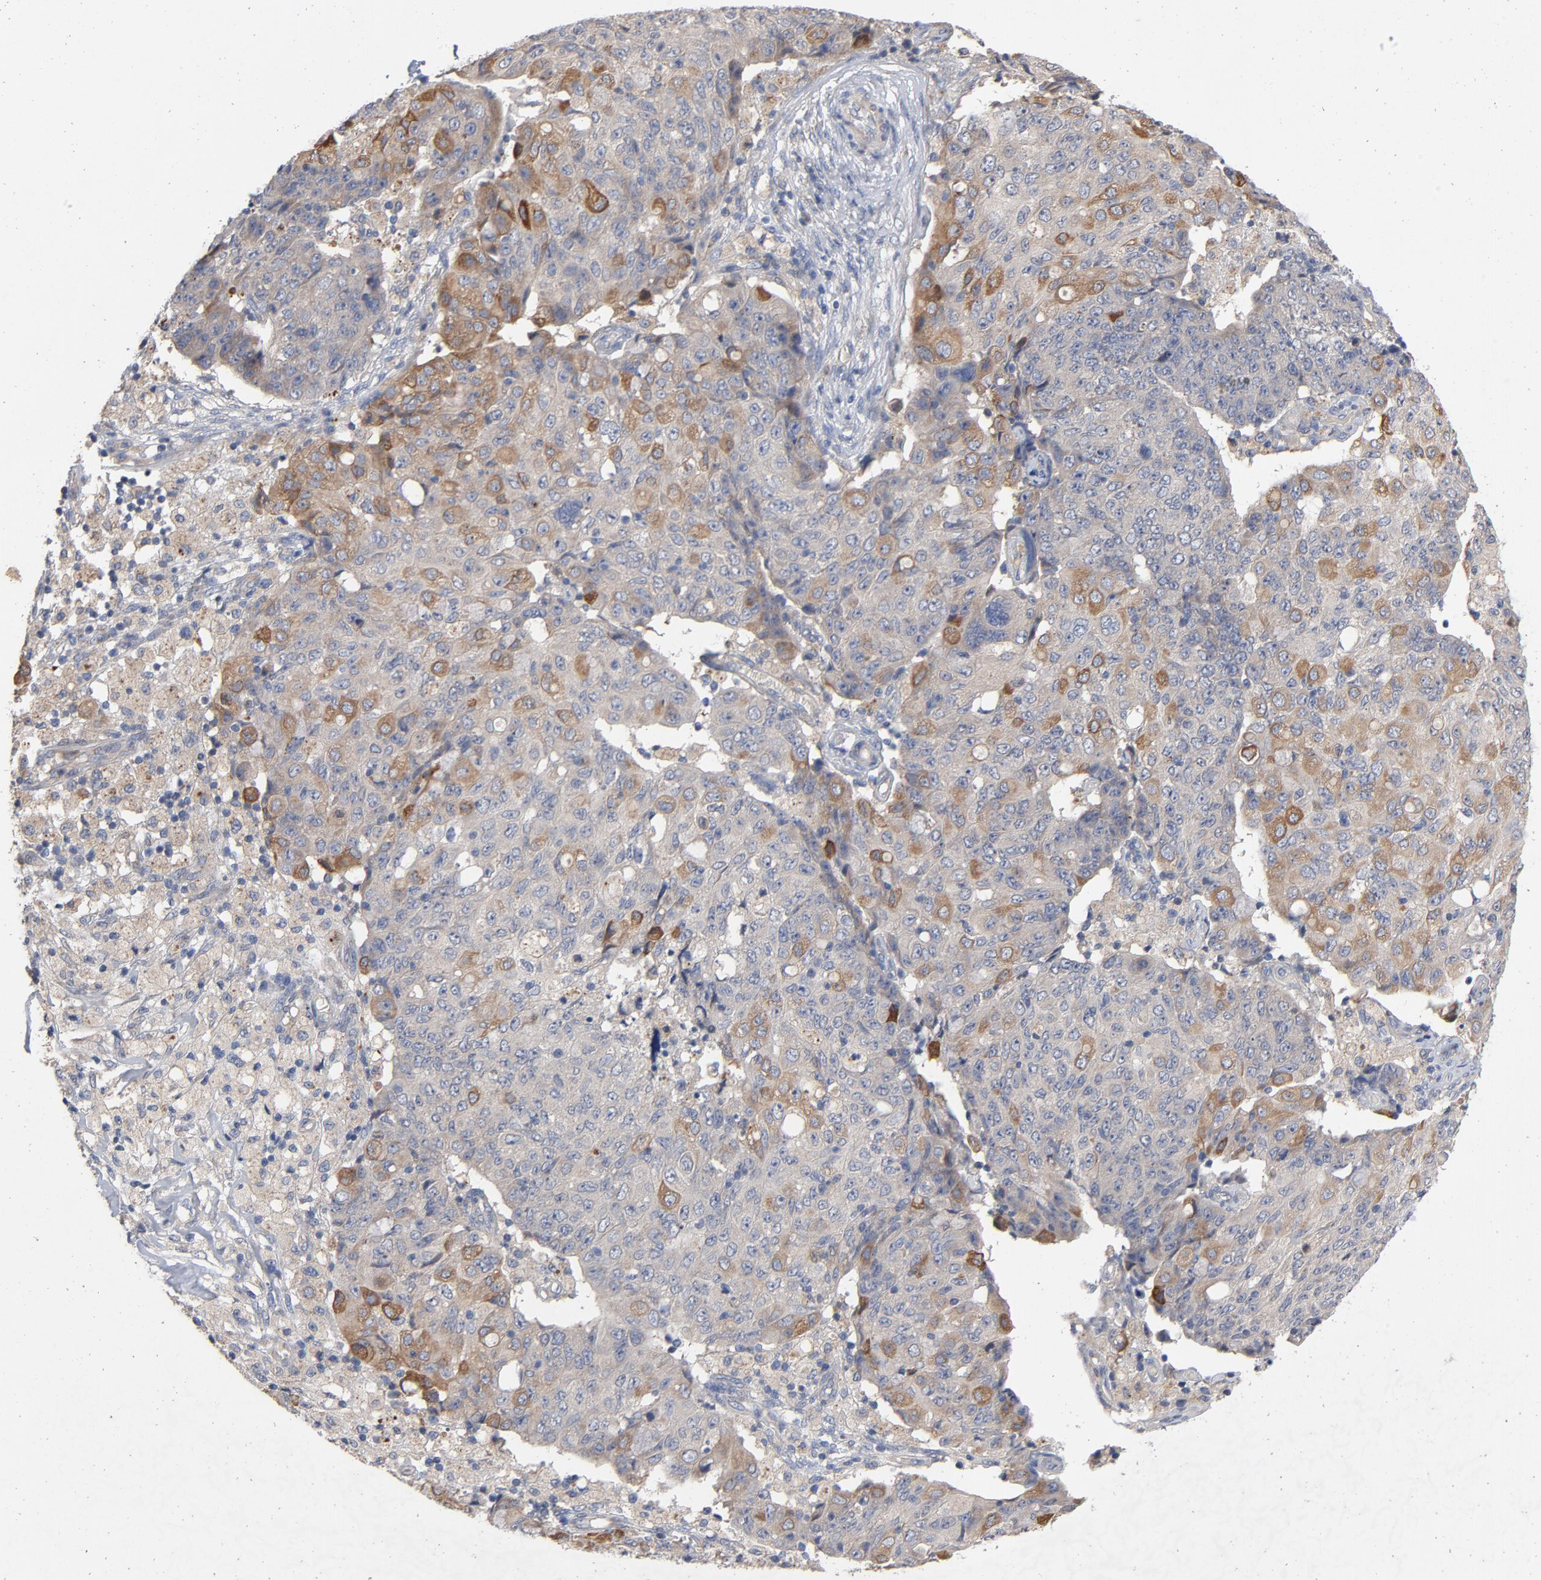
{"staining": {"intensity": "moderate", "quantity": ">75%", "location": "cytoplasmic/membranous"}, "tissue": "ovarian cancer", "cell_type": "Tumor cells", "image_type": "cancer", "snomed": [{"axis": "morphology", "description": "Carcinoma, endometroid"}, {"axis": "topography", "description": "Ovary"}], "caption": "Human ovarian endometroid carcinoma stained with a protein marker exhibits moderate staining in tumor cells.", "gene": "CCDC134", "patient": {"sex": "female", "age": 42}}